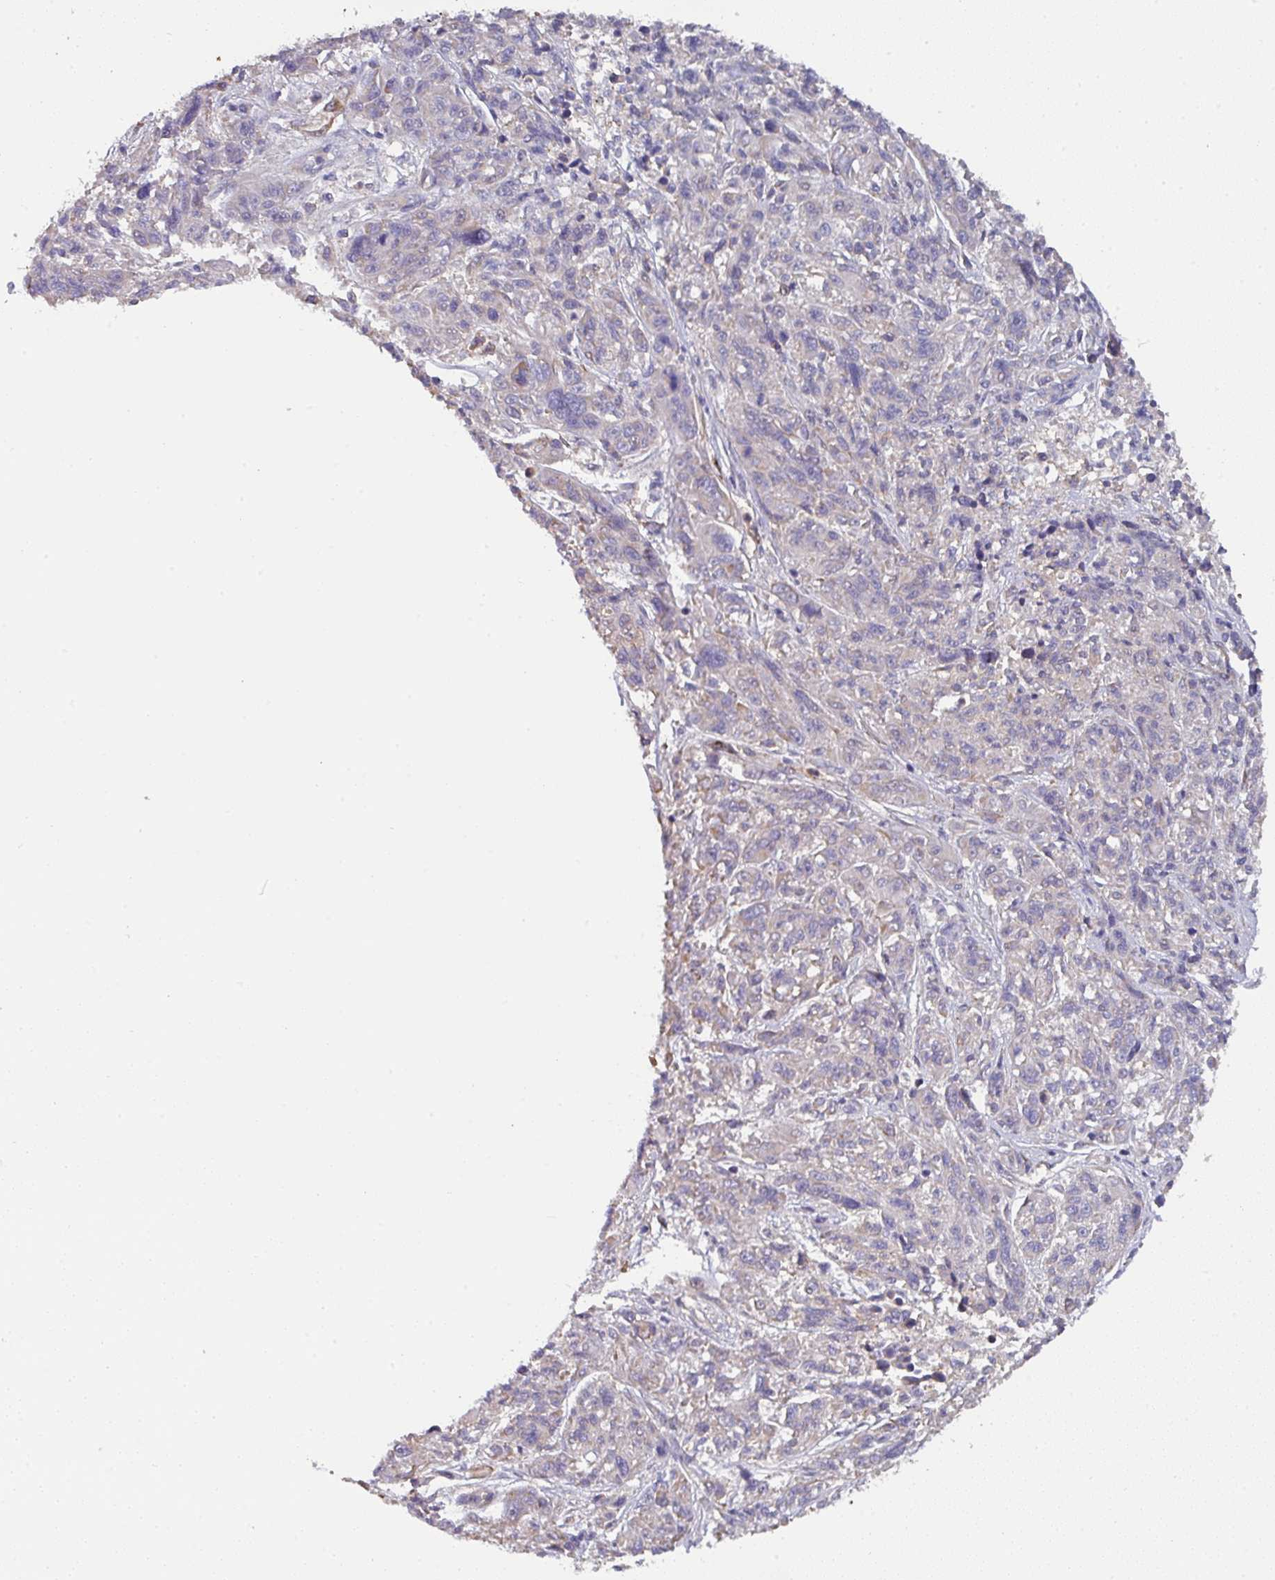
{"staining": {"intensity": "negative", "quantity": "none", "location": "none"}, "tissue": "melanoma", "cell_type": "Tumor cells", "image_type": "cancer", "snomed": [{"axis": "morphology", "description": "Malignant melanoma, NOS"}, {"axis": "topography", "description": "Skin"}], "caption": "The photomicrograph exhibits no staining of tumor cells in malignant melanoma.", "gene": "BEND5", "patient": {"sex": "male", "age": 53}}